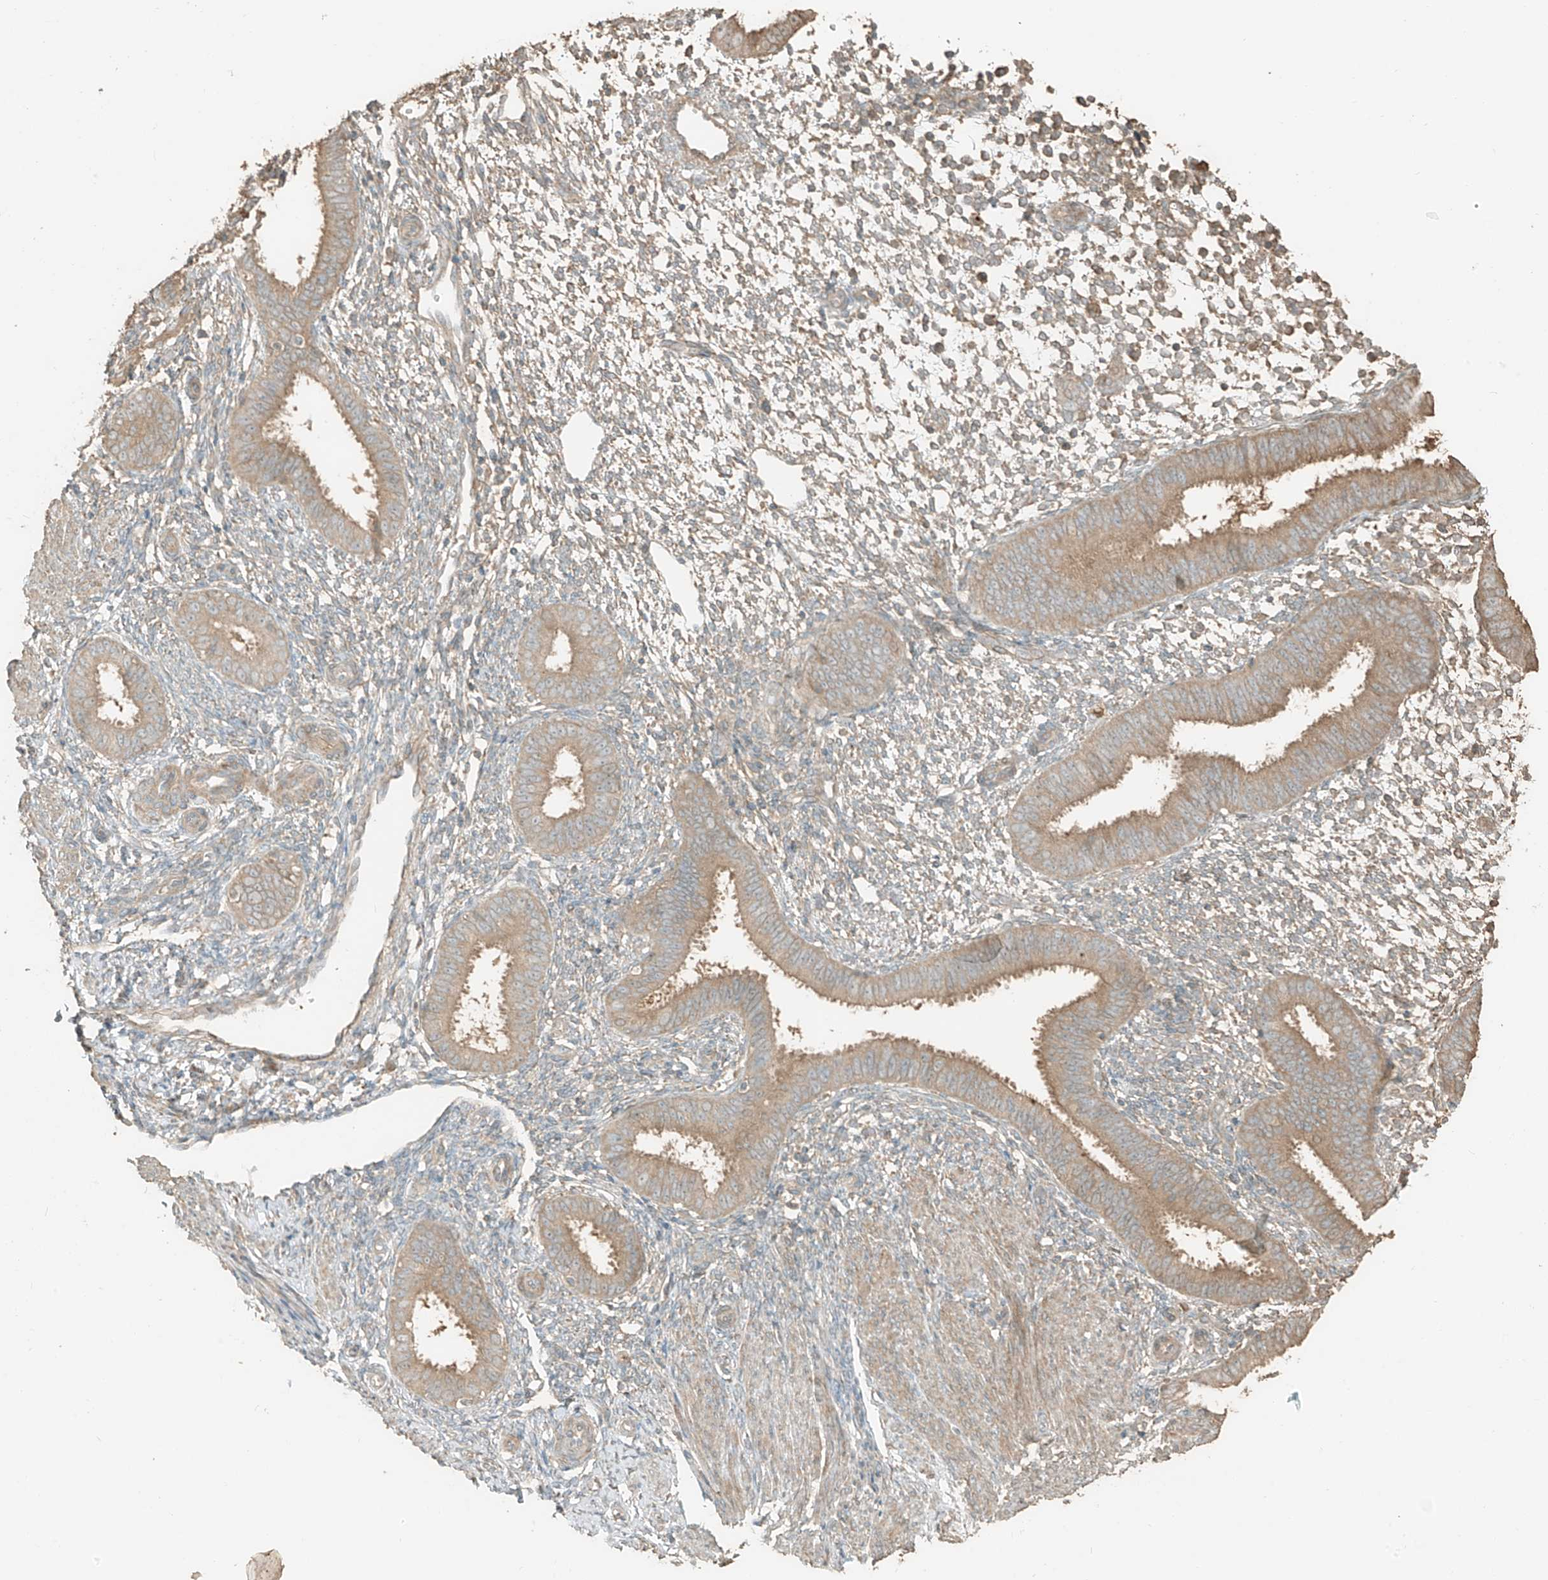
{"staining": {"intensity": "weak", "quantity": "25%-75%", "location": "cytoplasmic/membranous"}, "tissue": "endometrium", "cell_type": "Cells in endometrial stroma", "image_type": "normal", "snomed": [{"axis": "morphology", "description": "Normal tissue, NOS"}, {"axis": "topography", "description": "Uterus"}, {"axis": "topography", "description": "Endometrium"}], "caption": "Immunohistochemical staining of benign endometrium displays weak cytoplasmic/membranous protein expression in approximately 25%-75% of cells in endometrial stroma. (Stains: DAB (3,3'-diaminobenzidine) in brown, nuclei in blue, Microscopy: brightfield microscopy at high magnification).", "gene": "RFTN2", "patient": {"sex": "female", "age": 48}}